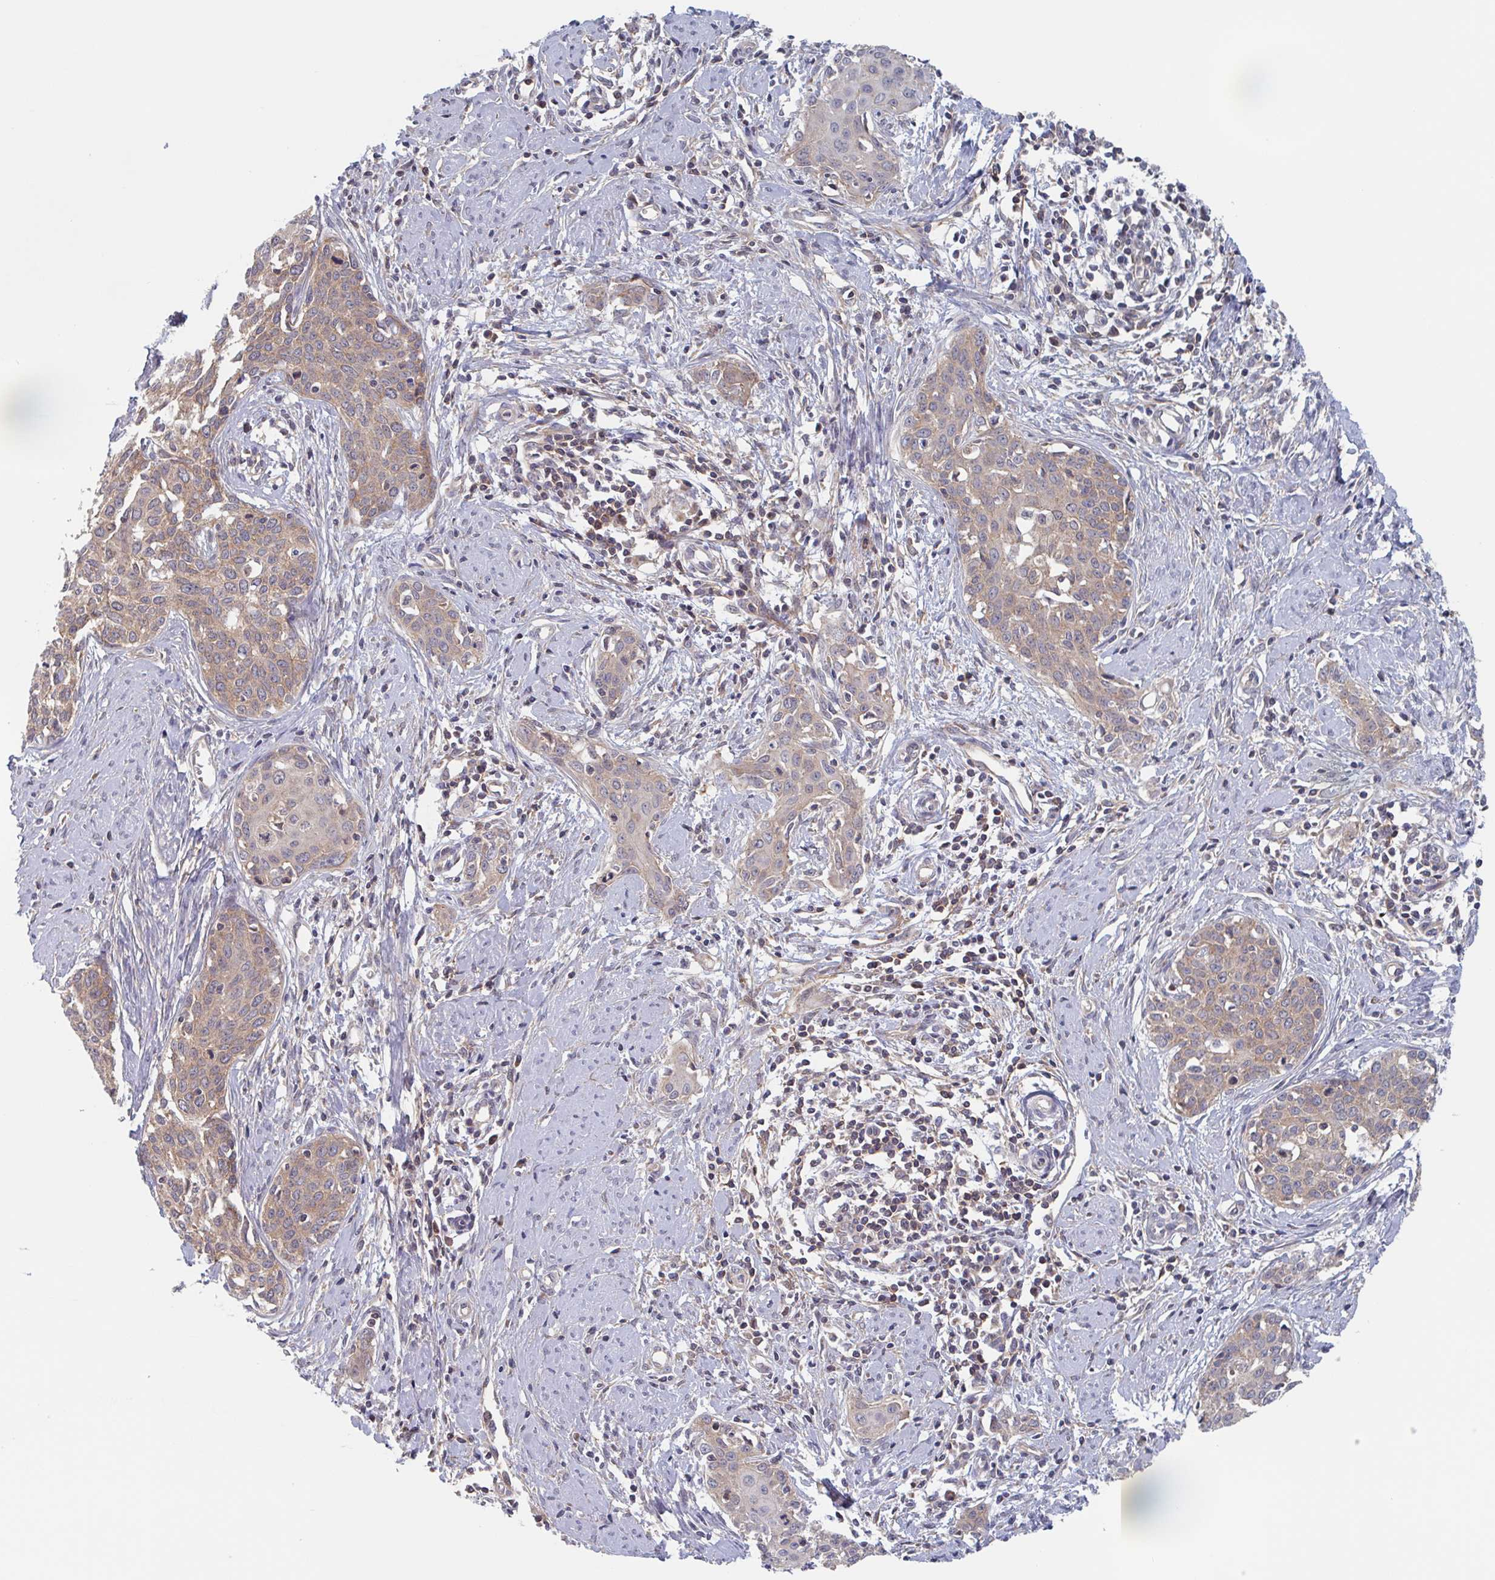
{"staining": {"intensity": "weak", "quantity": ">75%", "location": "cytoplasmic/membranous"}, "tissue": "cervical cancer", "cell_type": "Tumor cells", "image_type": "cancer", "snomed": [{"axis": "morphology", "description": "Squamous cell carcinoma, NOS"}, {"axis": "topography", "description": "Cervix"}], "caption": "Tumor cells demonstrate weak cytoplasmic/membranous staining in about >75% of cells in cervical cancer (squamous cell carcinoma).", "gene": "SURF1", "patient": {"sex": "female", "age": 46}}